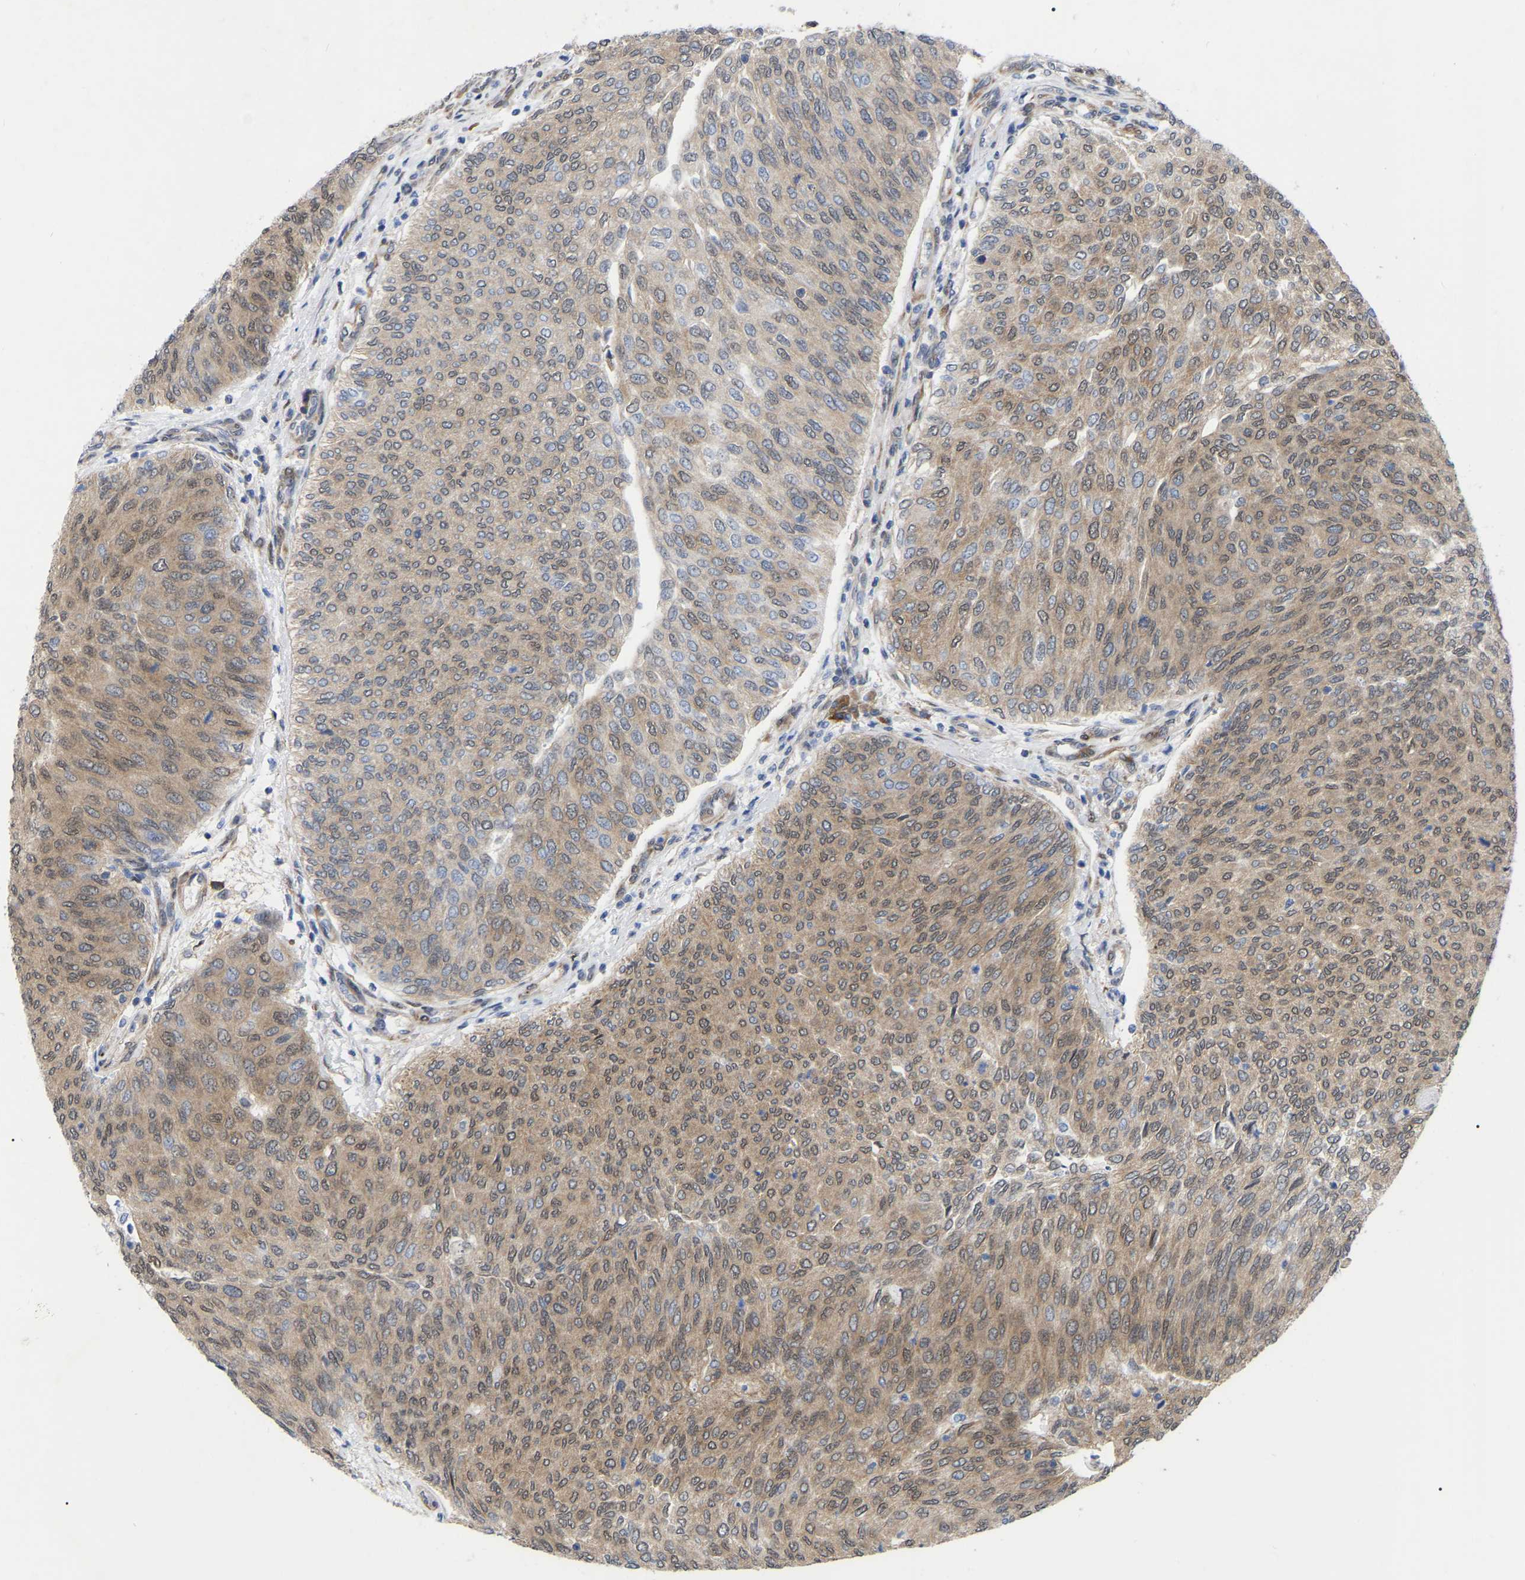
{"staining": {"intensity": "weak", "quantity": "25%-75%", "location": "cytoplasmic/membranous,nuclear"}, "tissue": "urothelial cancer", "cell_type": "Tumor cells", "image_type": "cancer", "snomed": [{"axis": "morphology", "description": "Urothelial carcinoma, Low grade"}, {"axis": "topography", "description": "Urinary bladder"}], "caption": "Immunohistochemical staining of urothelial cancer shows weak cytoplasmic/membranous and nuclear protein expression in approximately 25%-75% of tumor cells.", "gene": "UBE4B", "patient": {"sex": "female", "age": 79}}